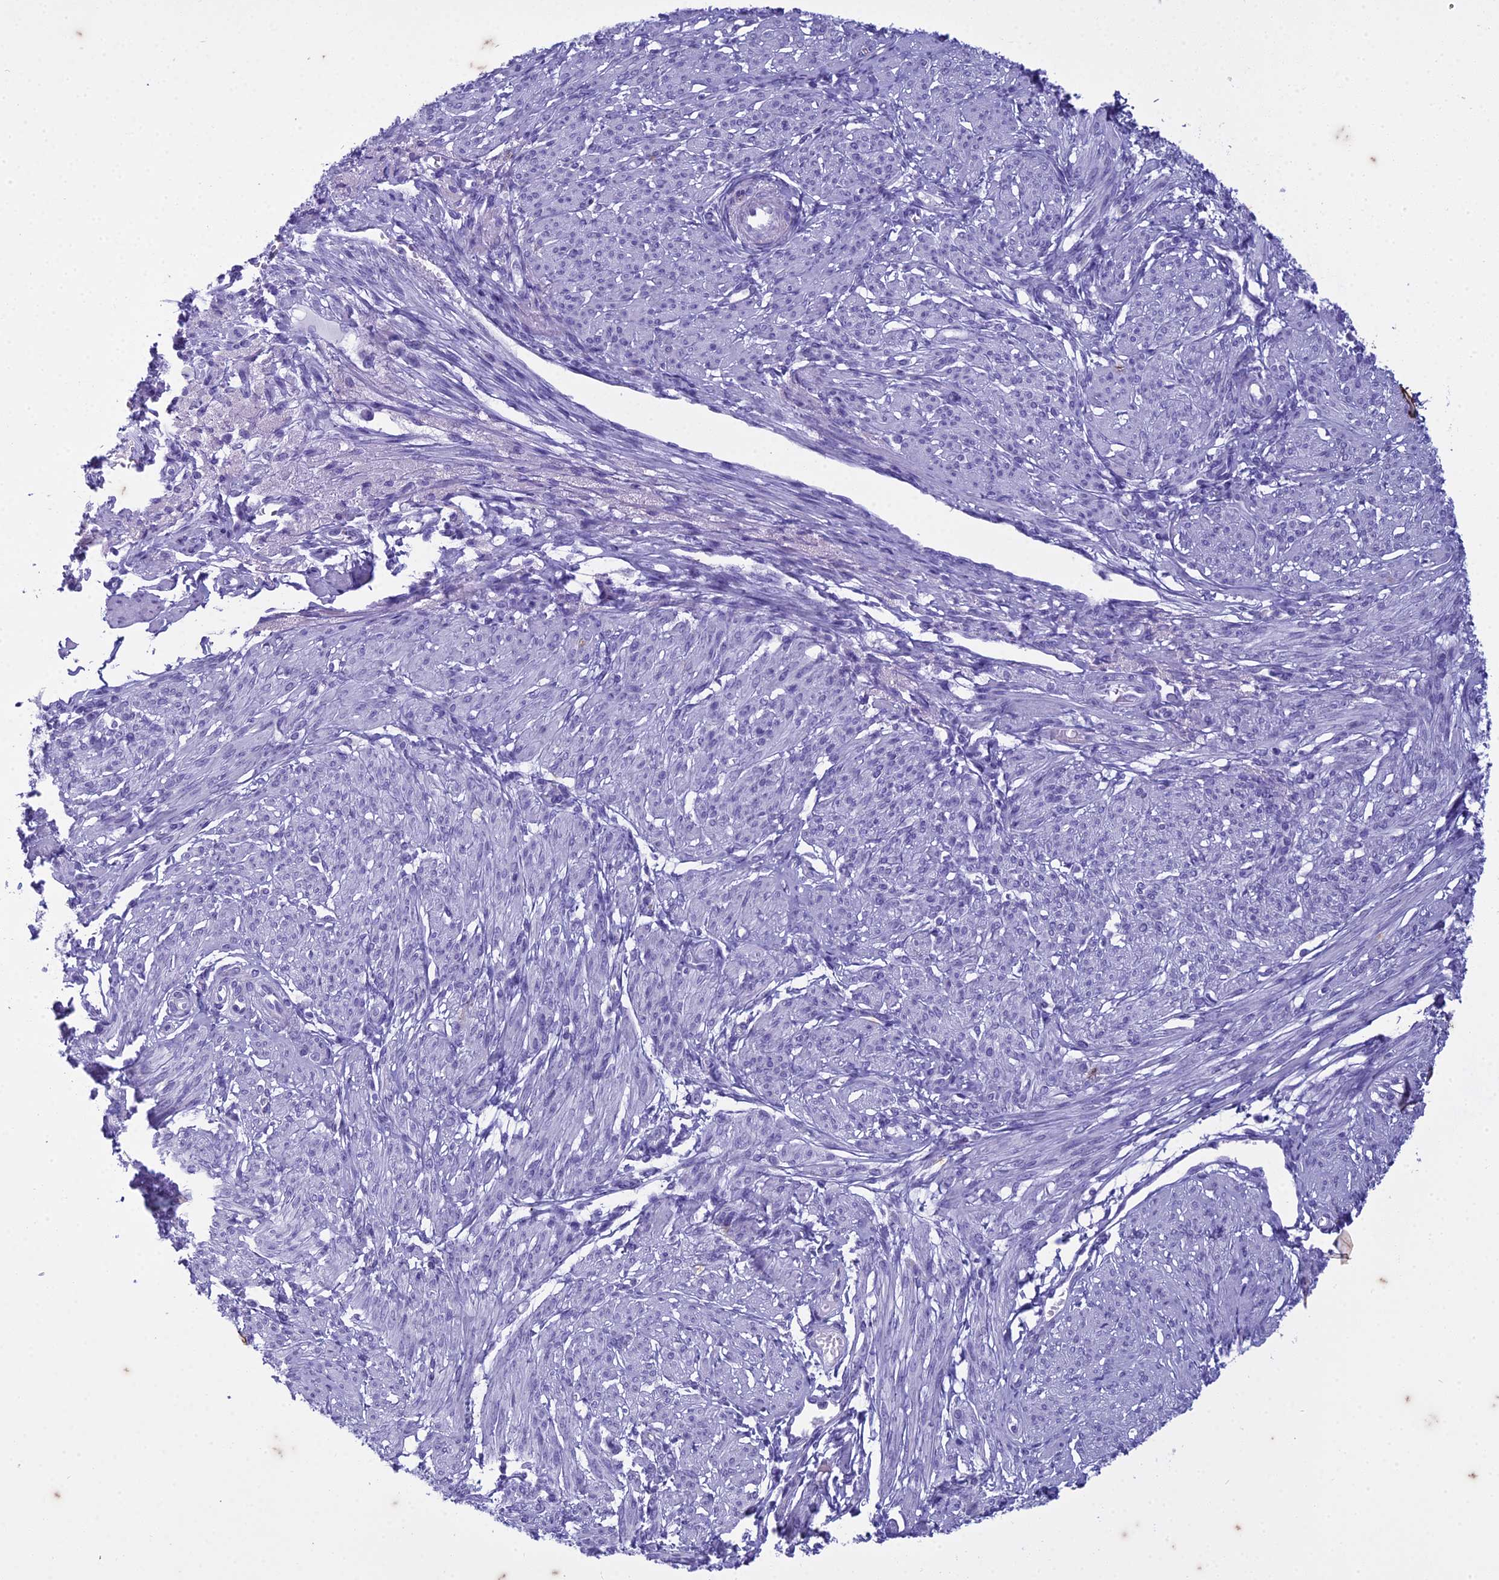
{"staining": {"intensity": "negative", "quantity": "none", "location": "none"}, "tissue": "smooth muscle", "cell_type": "Smooth muscle cells", "image_type": "normal", "snomed": [{"axis": "morphology", "description": "Normal tissue, NOS"}, {"axis": "topography", "description": "Smooth muscle"}], "caption": "Immunohistochemistry histopathology image of benign smooth muscle: human smooth muscle stained with DAB (3,3'-diaminobenzidine) shows no significant protein positivity in smooth muscle cells. The staining is performed using DAB (3,3'-diaminobenzidine) brown chromogen with nuclei counter-stained in using hematoxylin.", "gene": "HMGB4", "patient": {"sex": "female", "age": 39}}